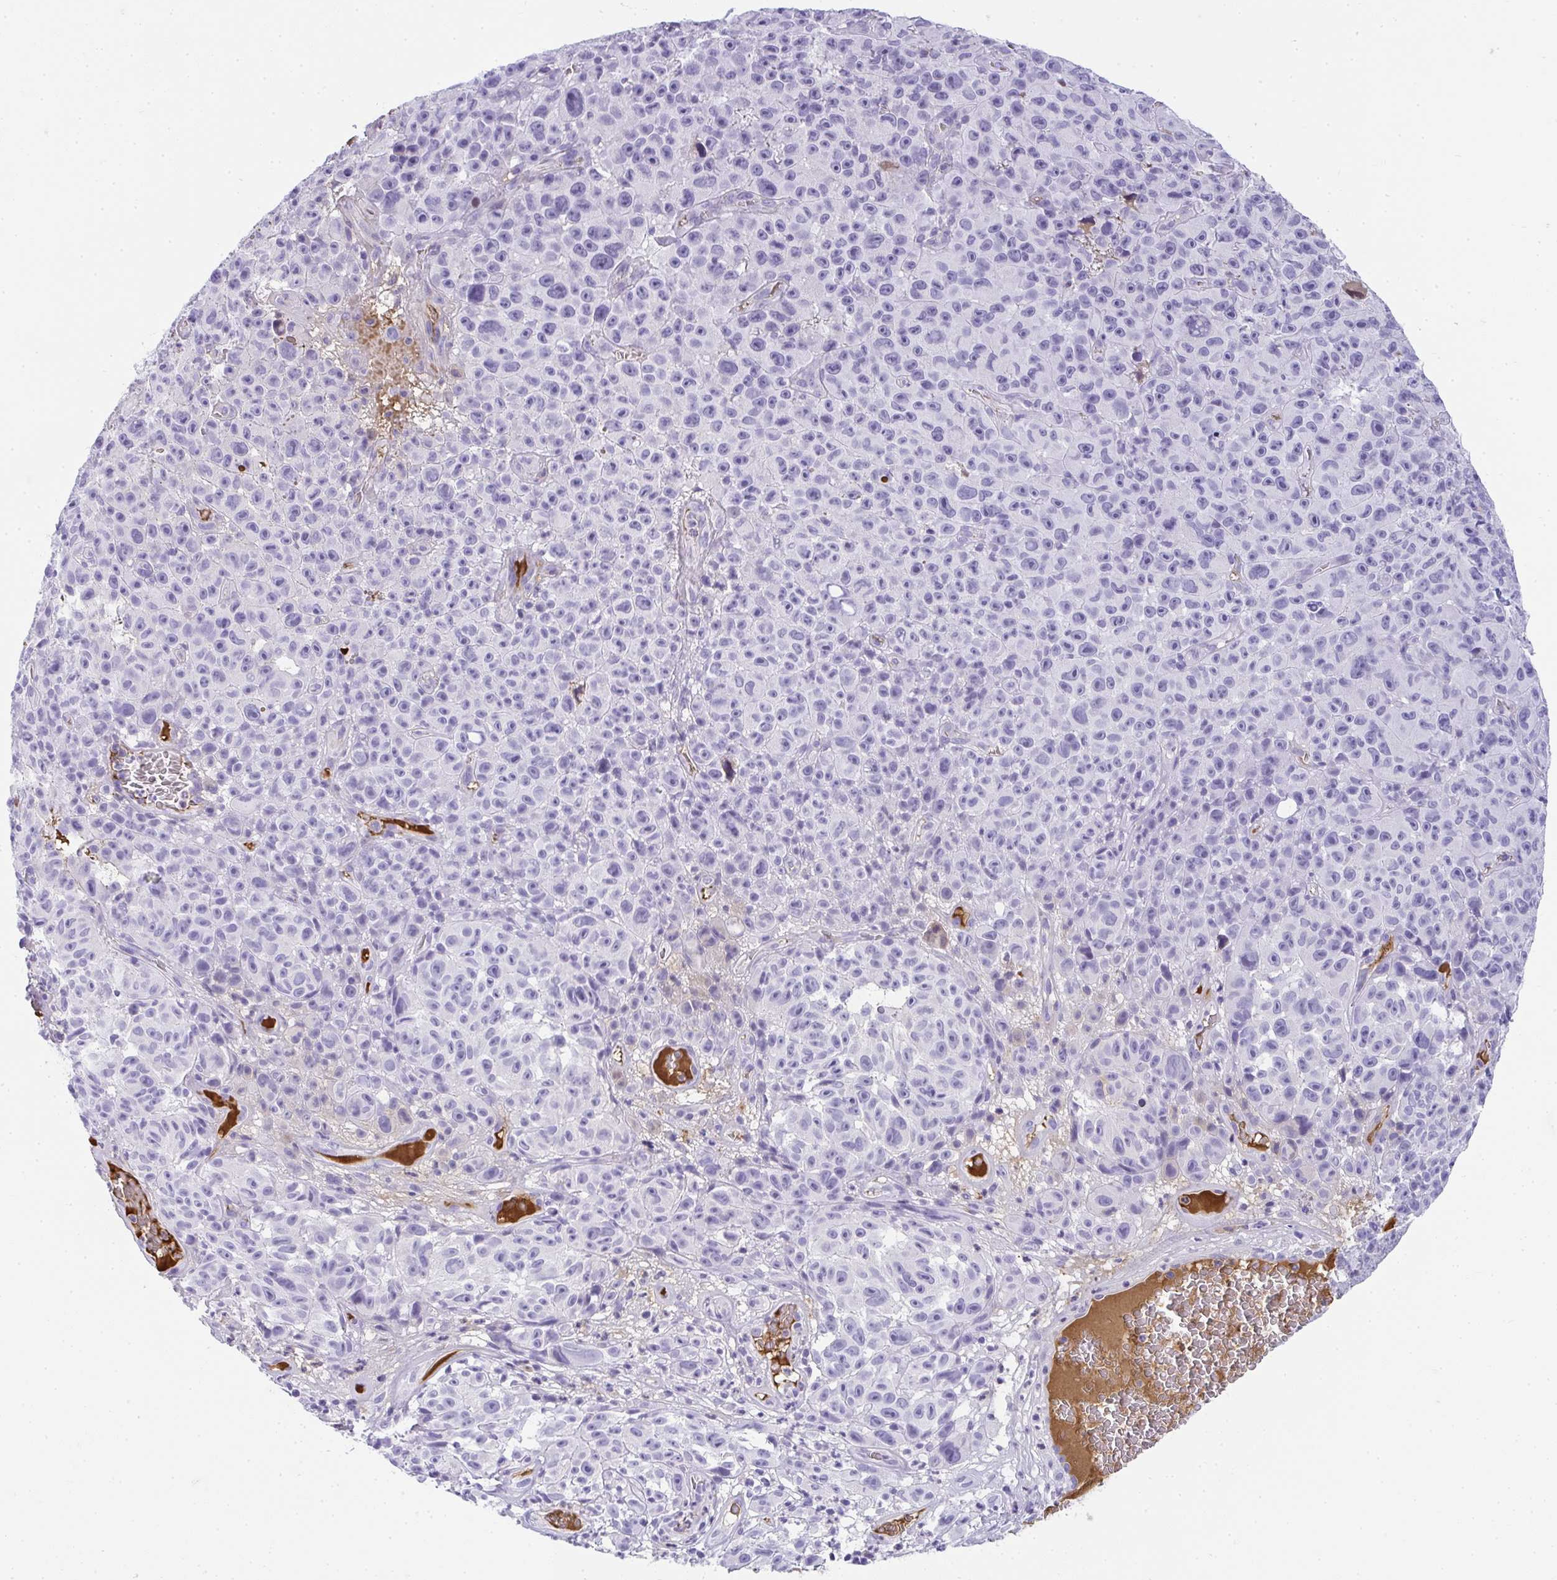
{"staining": {"intensity": "negative", "quantity": "none", "location": "none"}, "tissue": "melanoma", "cell_type": "Tumor cells", "image_type": "cancer", "snomed": [{"axis": "morphology", "description": "Malignant melanoma, NOS"}, {"axis": "topography", "description": "Skin"}], "caption": "Melanoma stained for a protein using immunohistochemistry demonstrates no staining tumor cells.", "gene": "ZSWIM3", "patient": {"sex": "female", "age": 82}}